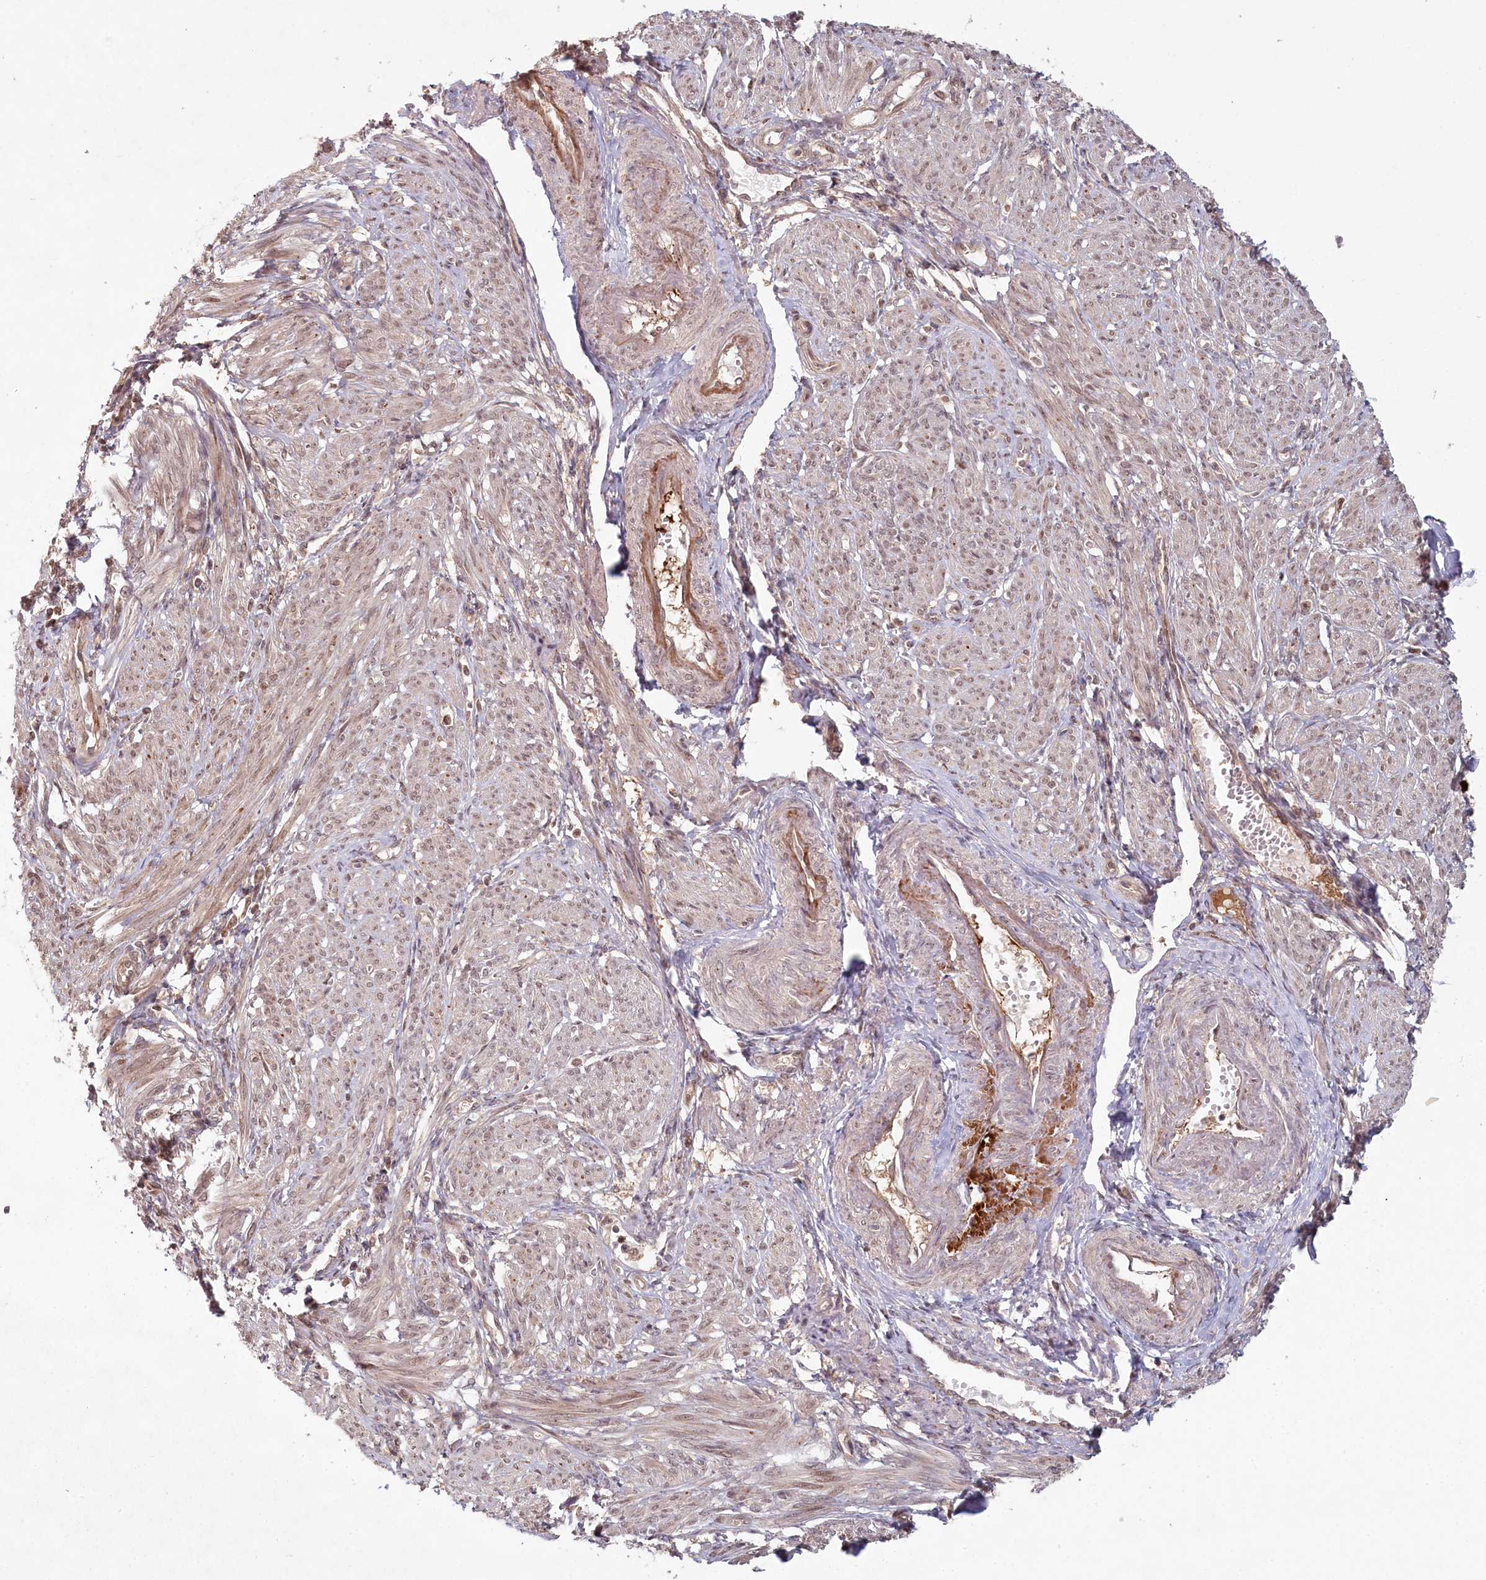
{"staining": {"intensity": "moderate", "quantity": "25%-75%", "location": "cytoplasmic/membranous,nuclear"}, "tissue": "smooth muscle", "cell_type": "Smooth muscle cells", "image_type": "normal", "snomed": [{"axis": "morphology", "description": "Normal tissue, NOS"}, {"axis": "topography", "description": "Smooth muscle"}], "caption": "A medium amount of moderate cytoplasmic/membranous,nuclear expression is present in approximately 25%-75% of smooth muscle cells in unremarkable smooth muscle. (DAB (3,3'-diaminobenzidine) = brown stain, brightfield microscopy at high magnification).", "gene": "WAPL", "patient": {"sex": "female", "age": 39}}